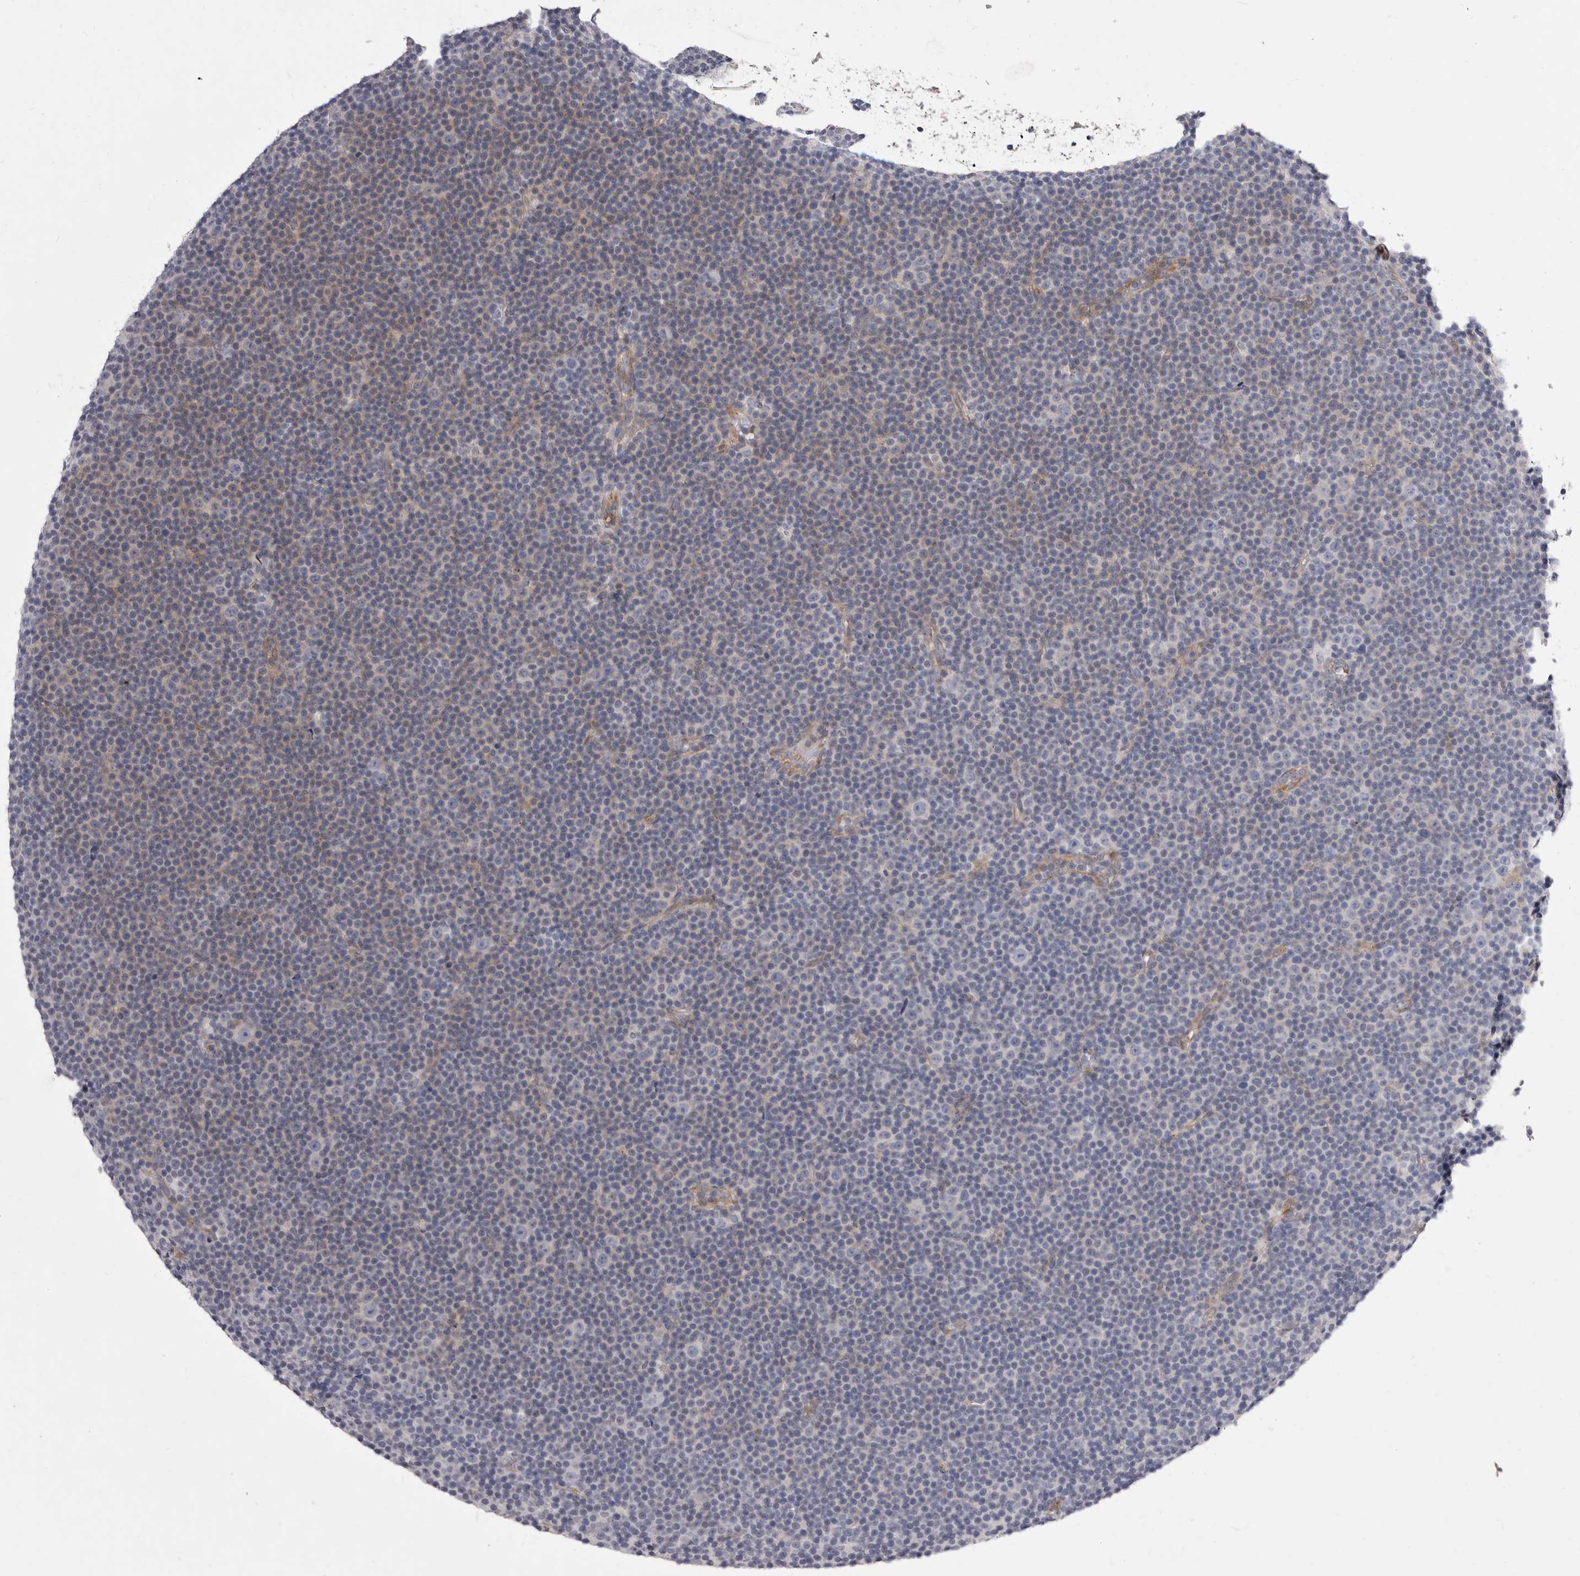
{"staining": {"intensity": "negative", "quantity": "none", "location": "none"}, "tissue": "lymphoma", "cell_type": "Tumor cells", "image_type": "cancer", "snomed": [{"axis": "morphology", "description": "Malignant lymphoma, non-Hodgkin's type, Low grade"}, {"axis": "topography", "description": "Lymph node"}], "caption": "The photomicrograph shows no staining of tumor cells in lymphoma.", "gene": "PEG10", "patient": {"sex": "female", "age": 67}}